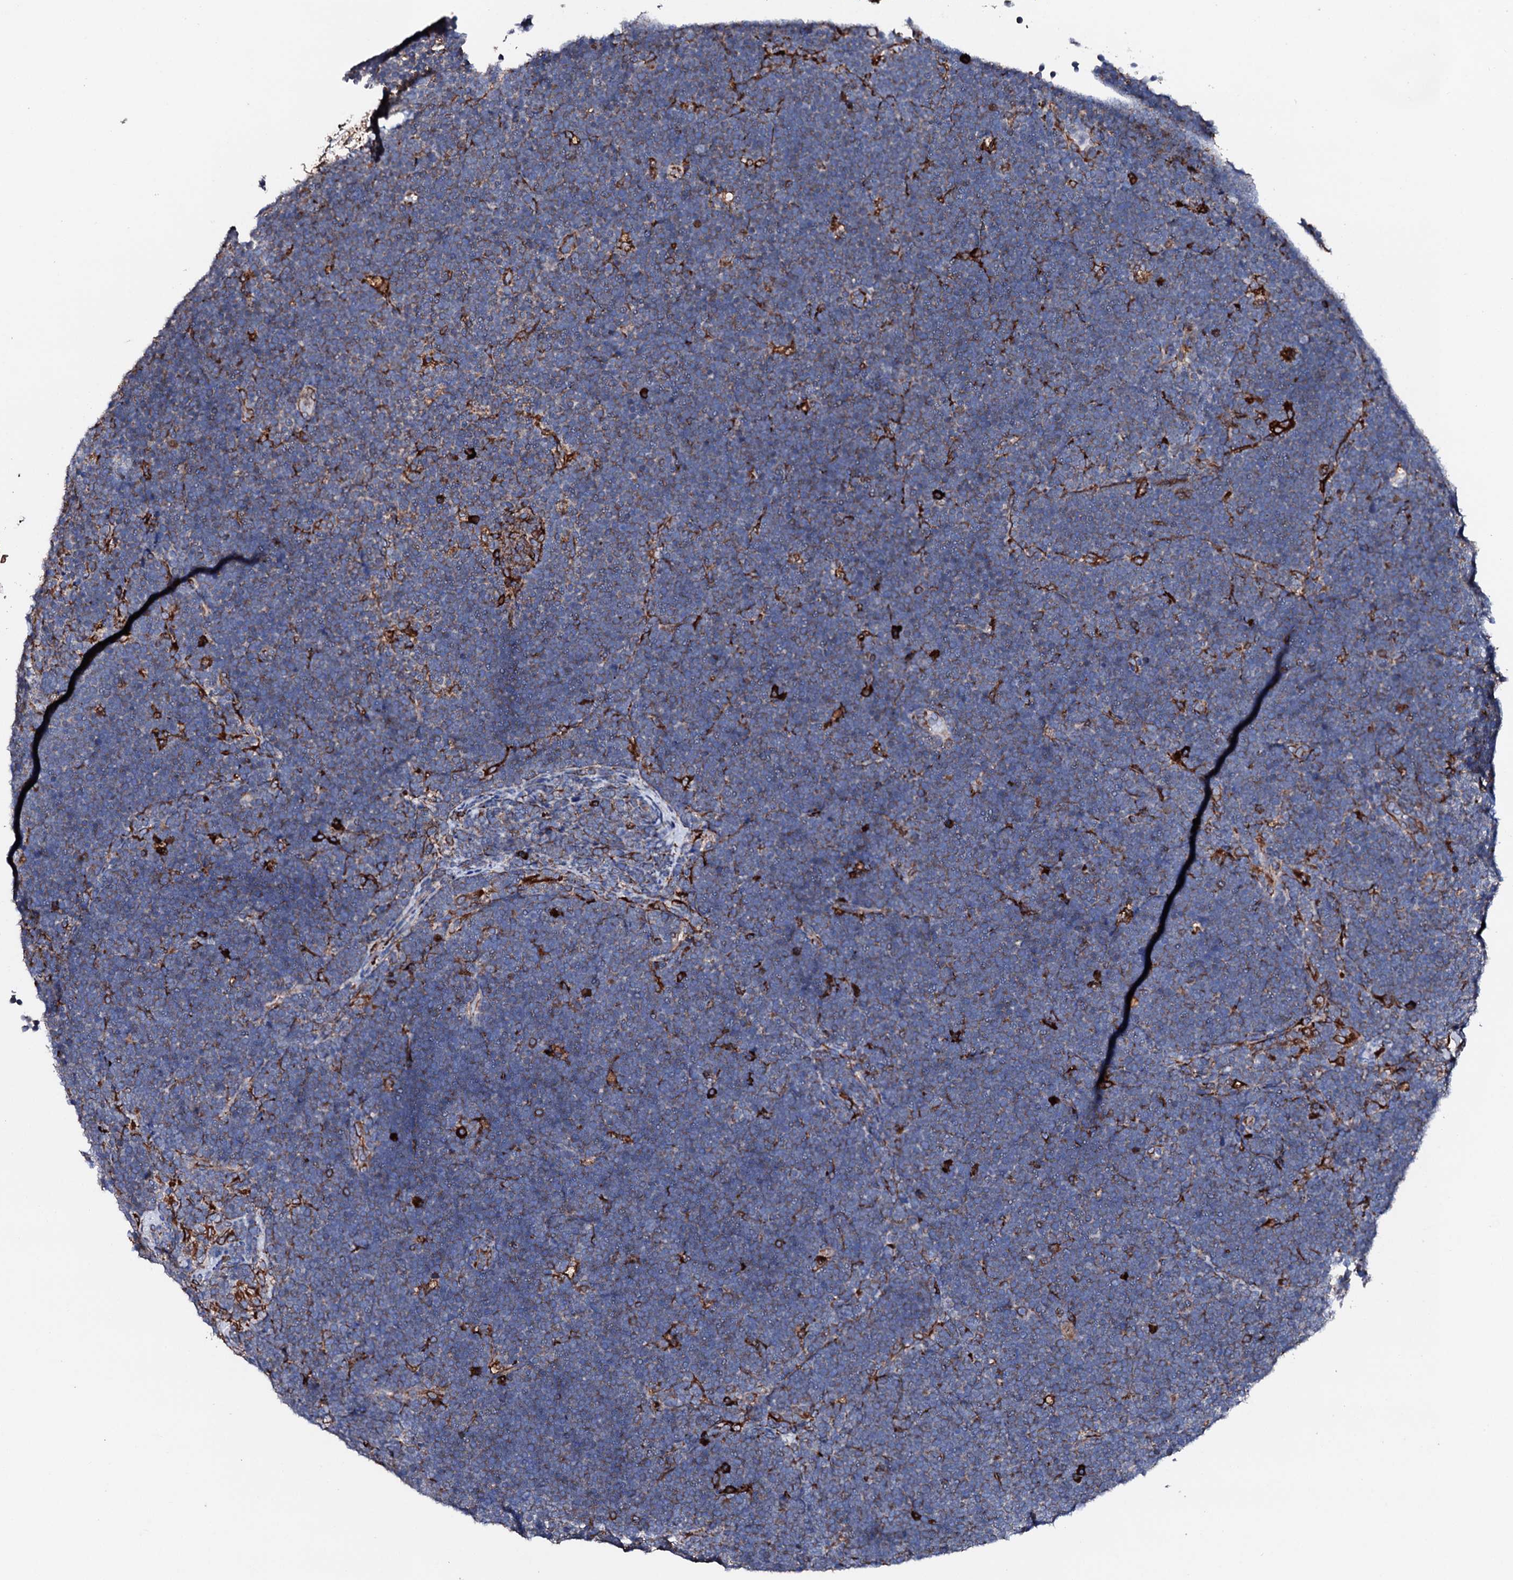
{"staining": {"intensity": "weak", "quantity": "25%-75%", "location": "cytoplasmic/membranous"}, "tissue": "lymphoma", "cell_type": "Tumor cells", "image_type": "cancer", "snomed": [{"axis": "morphology", "description": "Malignant lymphoma, non-Hodgkin's type, High grade"}, {"axis": "topography", "description": "Lymph node"}], "caption": "High-power microscopy captured an immunohistochemistry (IHC) image of lymphoma, revealing weak cytoplasmic/membranous expression in approximately 25%-75% of tumor cells.", "gene": "AMDHD1", "patient": {"sex": "male", "age": 13}}